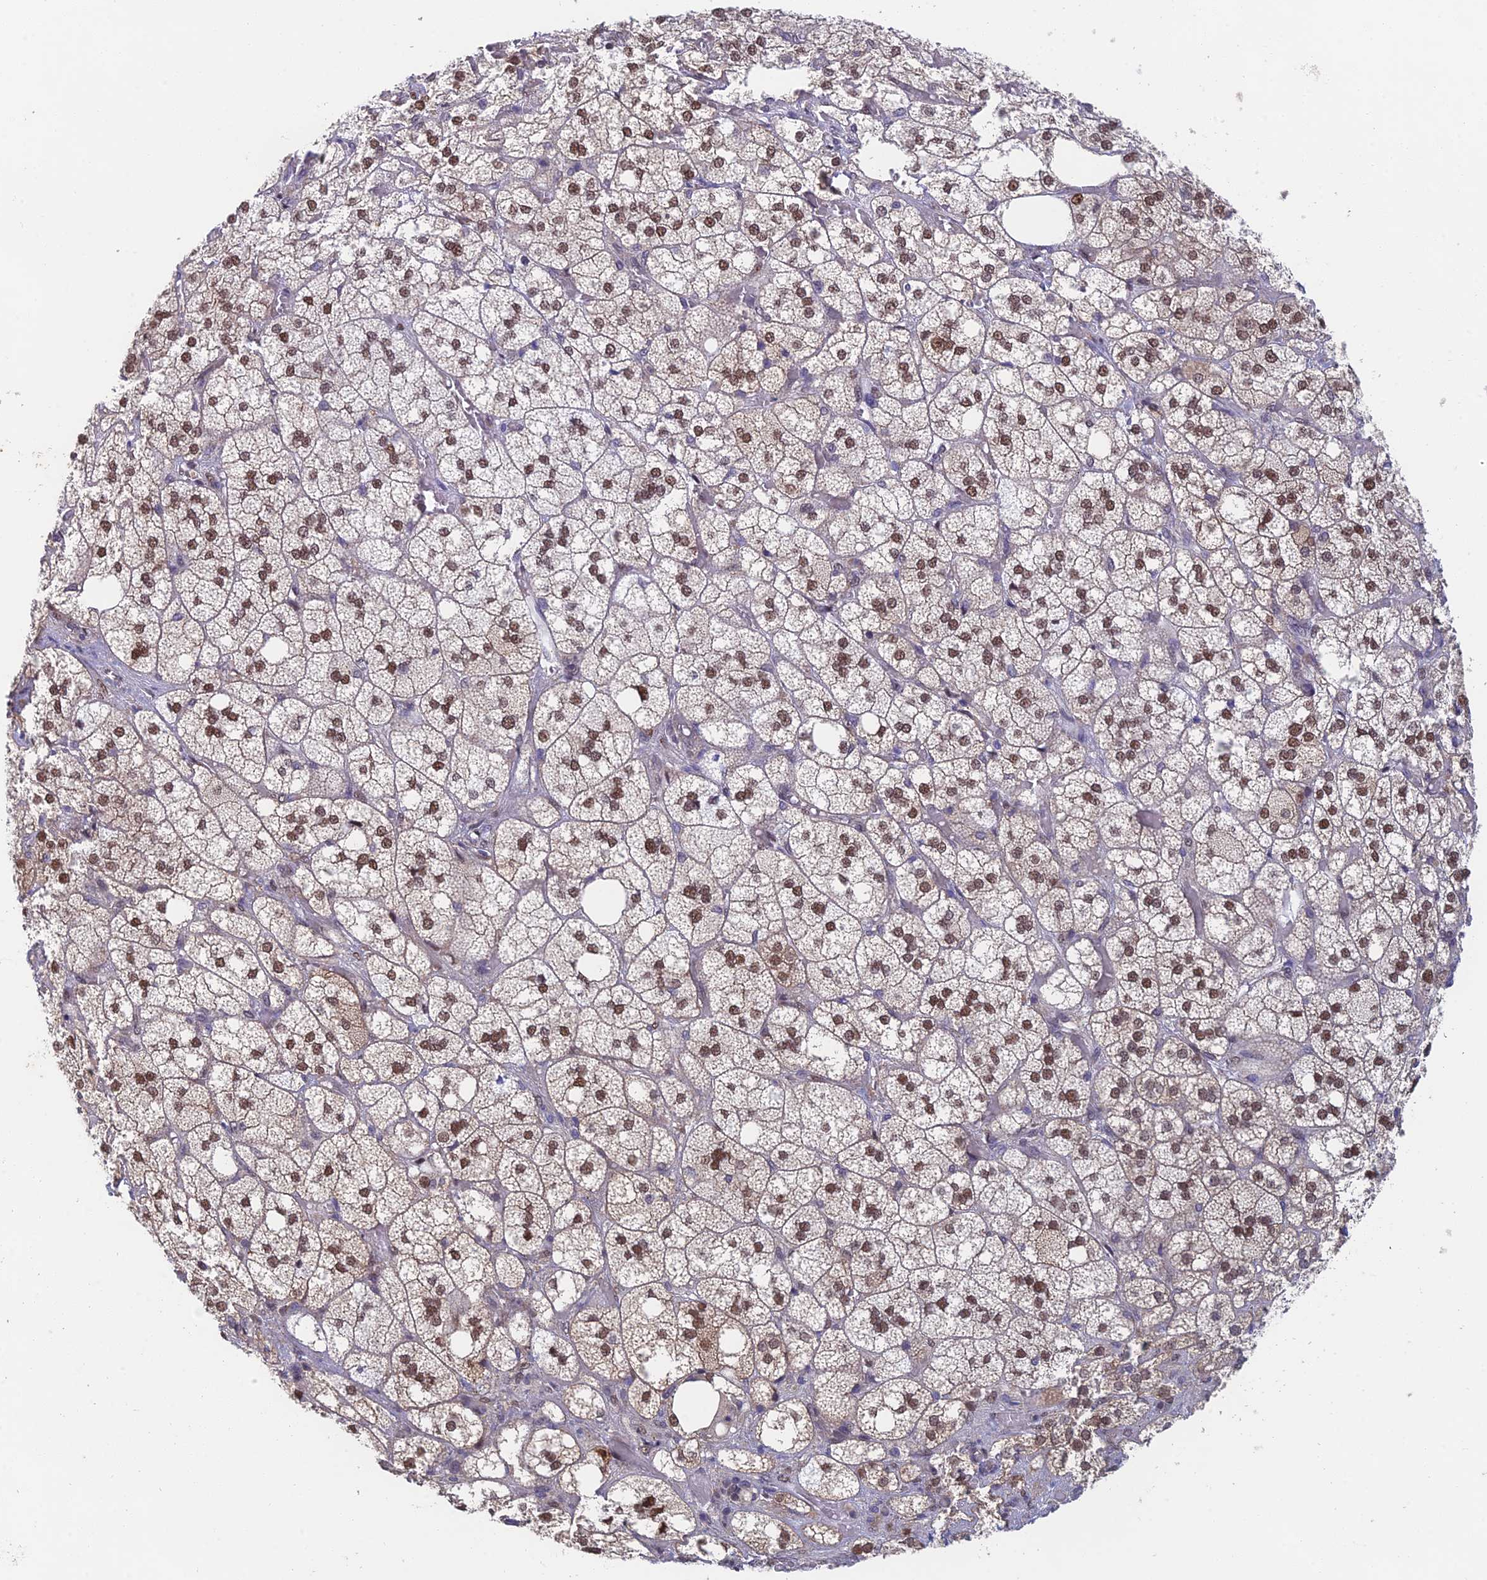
{"staining": {"intensity": "moderate", "quantity": ">75%", "location": "nuclear"}, "tissue": "adrenal gland", "cell_type": "Glandular cells", "image_type": "normal", "snomed": [{"axis": "morphology", "description": "Normal tissue, NOS"}, {"axis": "topography", "description": "Adrenal gland"}], "caption": "A micrograph of human adrenal gland stained for a protein exhibits moderate nuclear brown staining in glandular cells. The staining was performed using DAB, with brown indicating positive protein expression. Nuclei are stained blue with hematoxylin.", "gene": "MRPL17", "patient": {"sex": "male", "age": 61}}